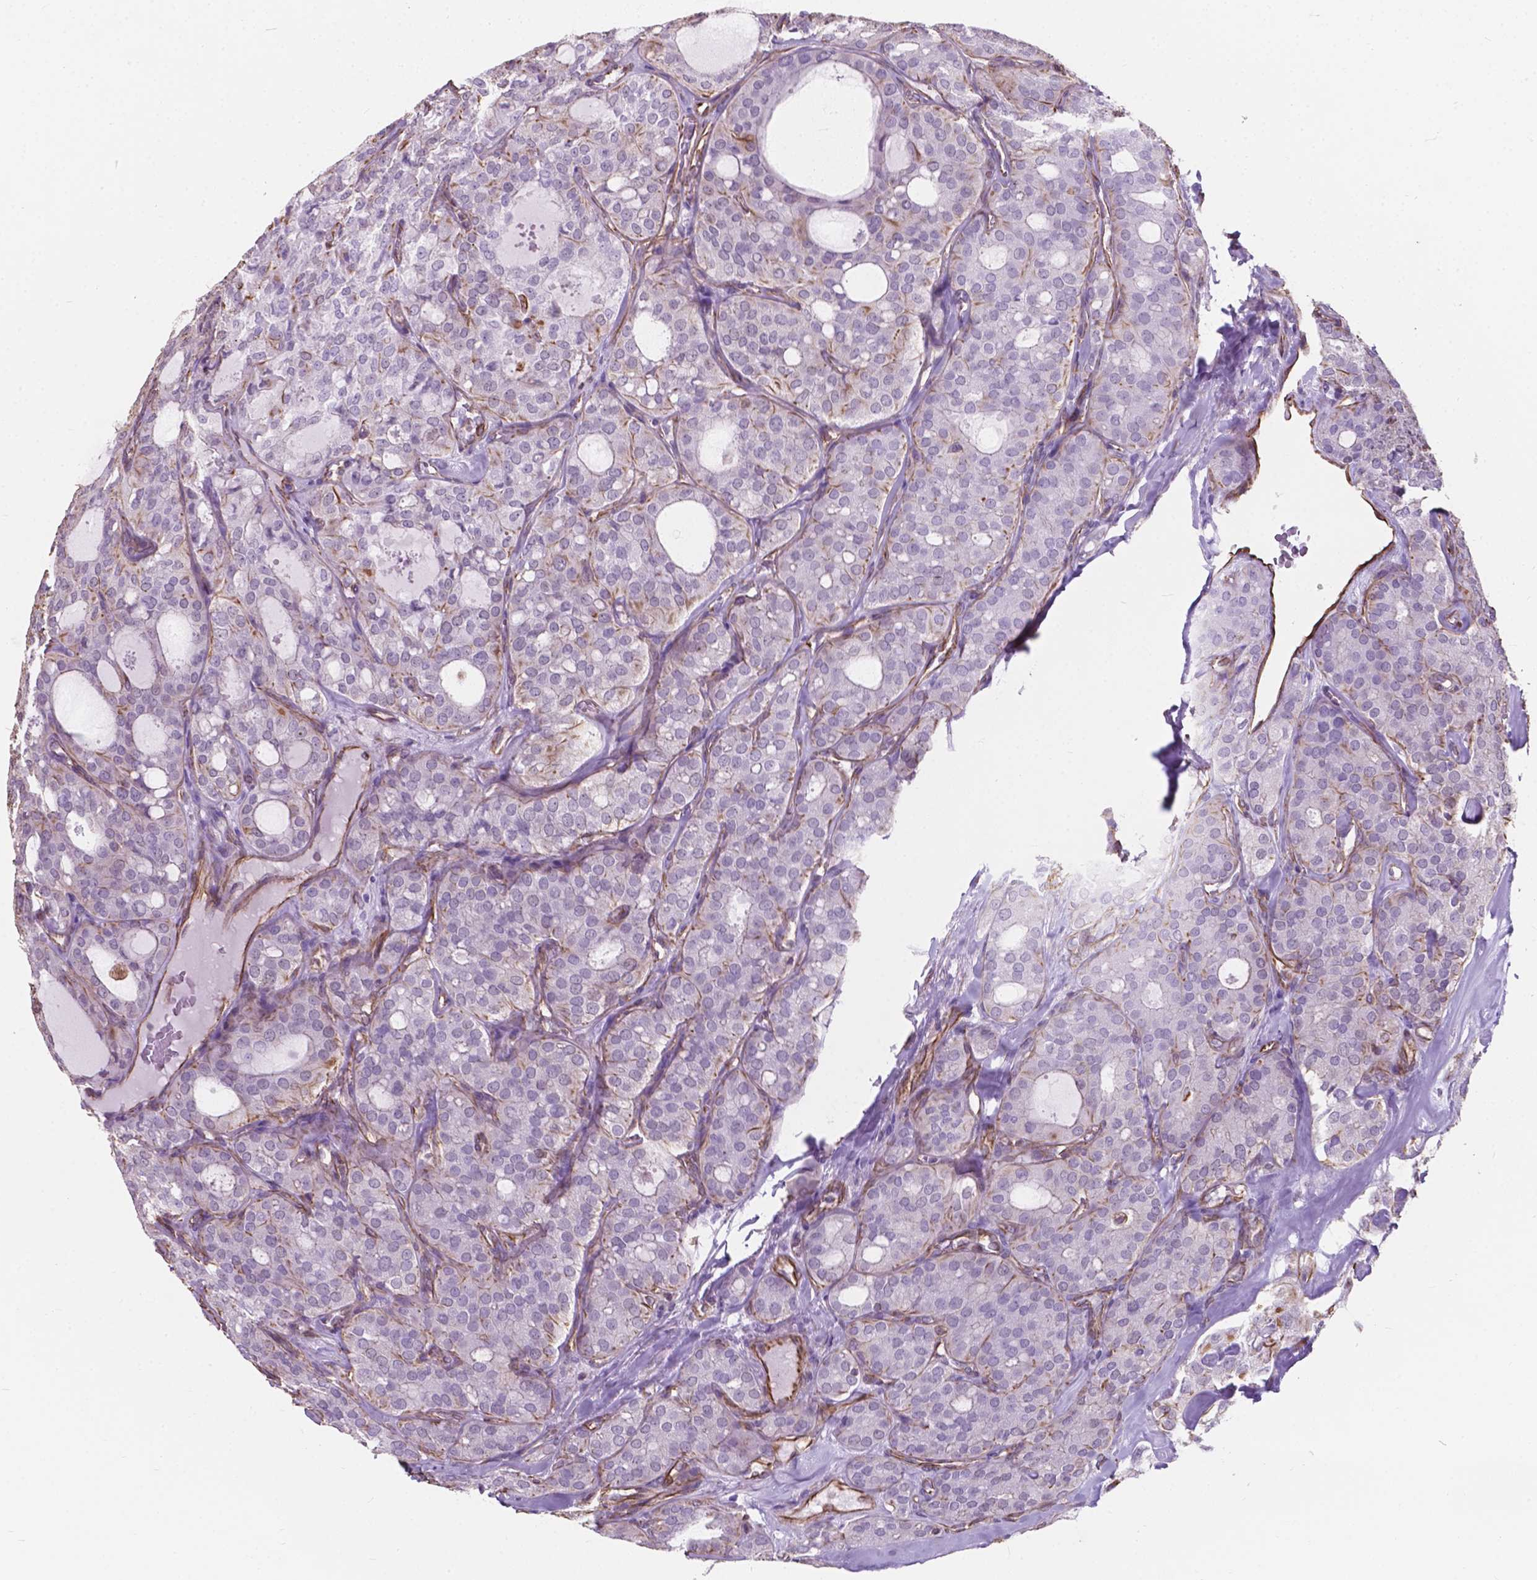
{"staining": {"intensity": "negative", "quantity": "none", "location": "none"}, "tissue": "thyroid cancer", "cell_type": "Tumor cells", "image_type": "cancer", "snomed": [{"axis": "morphology", "description": "Follicular adenoma carcinoma, NOS"}, {"axis": "topography", "description": "Thyroid gland"}], "caption": "Tumor cells are negative for protein expression in human follicular adenoma carcinoma (thyroid).", "gene": "AMOT", "patient": {"sex": "male", "age": 75}}